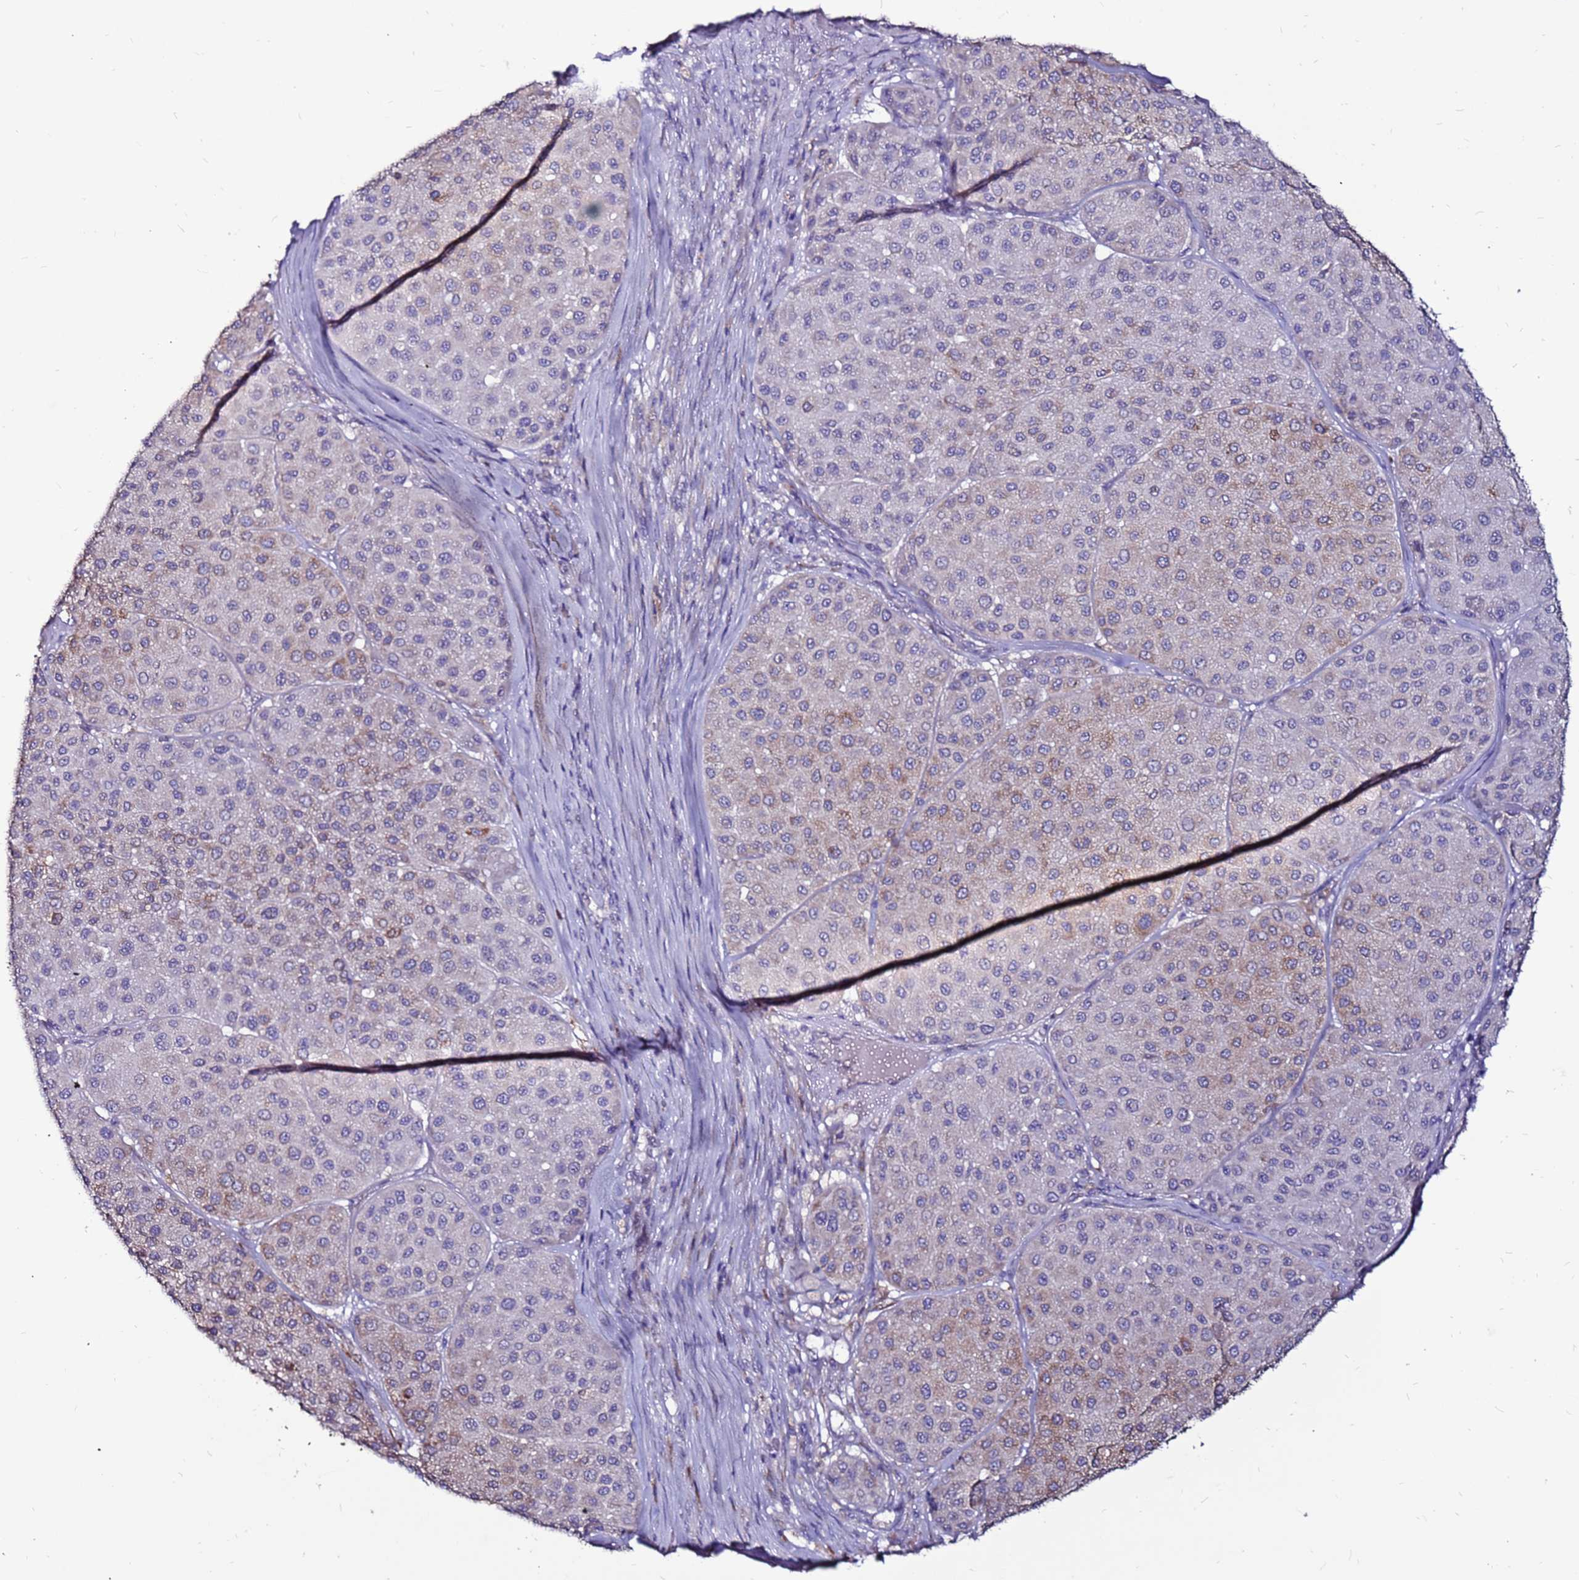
{"staining": {"intensity": "moderate", "quantity": "<25%", "location": "cytoplasmic/membranous"}, "tissue": "melanoma", "cell_type": "Tumor cells", "image_type": "cancer", "snomed": [{"axis": "morphology", "description": "Malignant melanoma, Metastatic site"}, {"axis": "topography", "description": "Smooth muscle"}], "caption": "Immunohistochemical staining of malignant melanoma (metastatic site) demonstrates moderate cytoplasmic/membranous protein staining in approximately <25% of tumor cells.", "gene": "SLC44A3", "patient": {"sex": "male", "age": 41}}